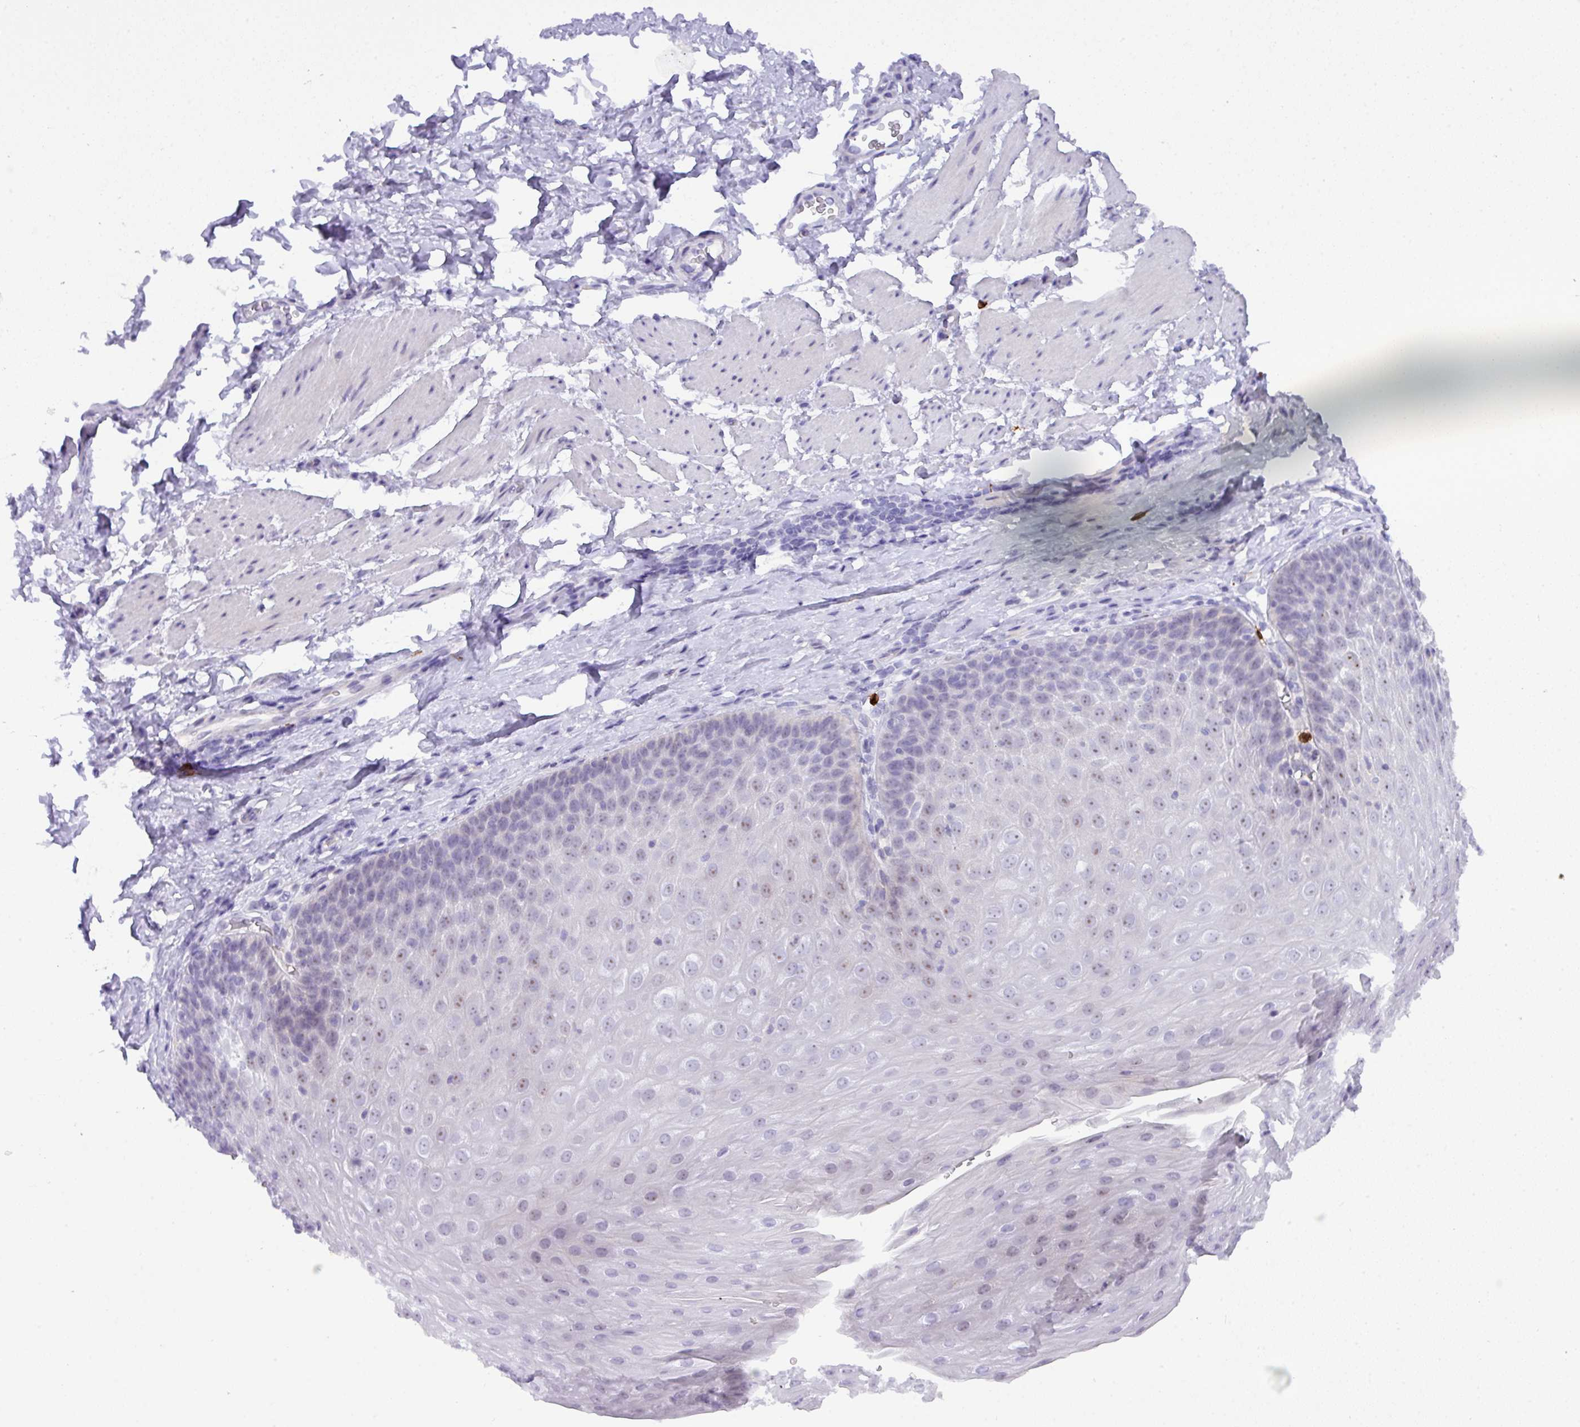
{"staining": {"intensity": "weak", "quantity": "<25%", "location": "nuclear"}, "tissue": "esophagus", "cell_type": "Squamous epithelial cells", "image_type": "normal", "snomed": [{"axis": "morphology", "description": "Normal tissue, NOS"}, {"axis": "topography", "description": "Esophagus"}], "caption": "Protein analysis of normal esophagus shows no significant positivity in squamous epithelial cells. (DAB immunohistochemistry (IHC) visualized using brightfield microscopy, high magnification).", "gene": "MRM2", "patient": {"sex": "female", "age": 61}}